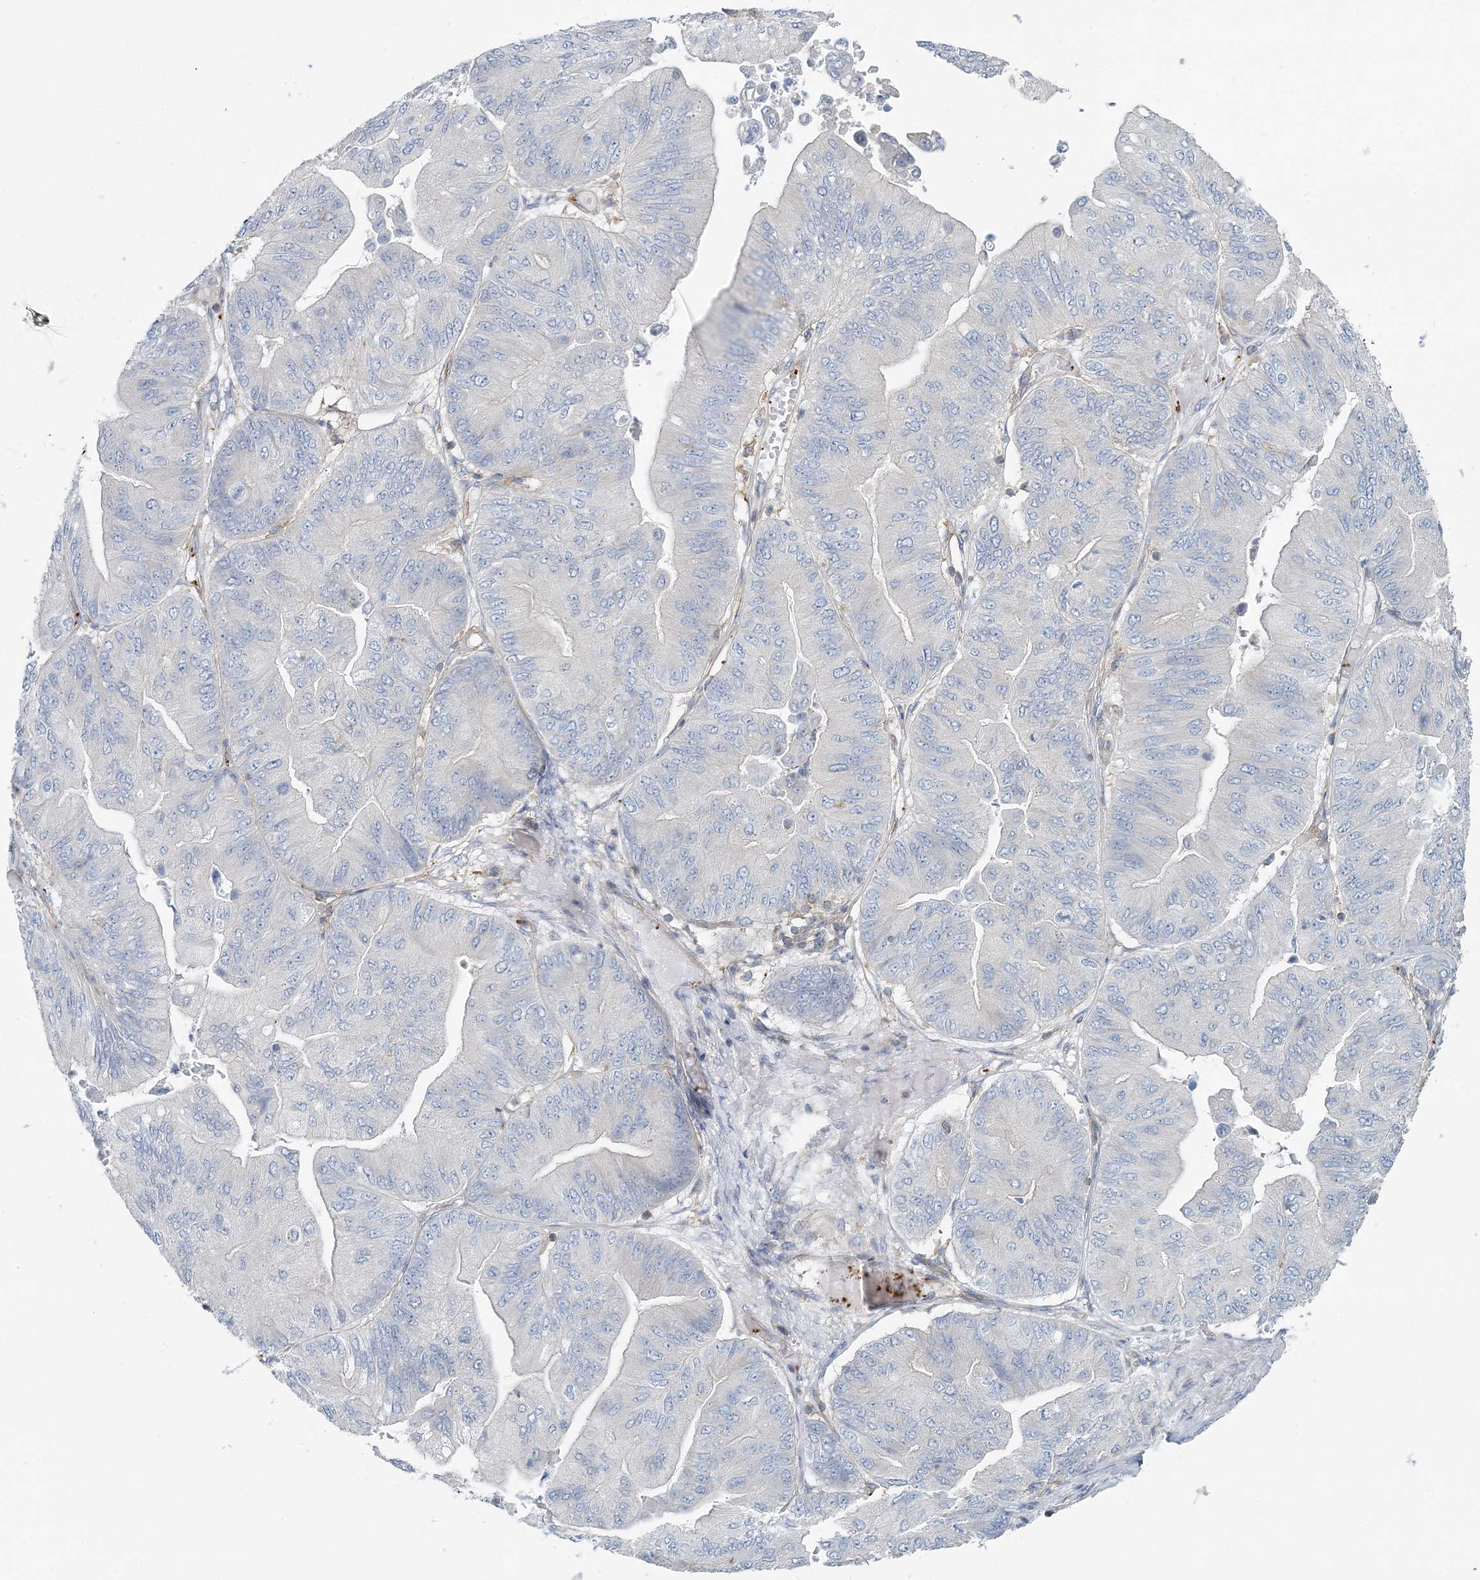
{"staining": {"intensity": "negative", "quantity": "none", "location": "none"}, "tissue": "ovarian cancer", "cell_type": "Tumor cells", "image_type": "cancer", "snomed": [{"axis": "morphology", "description": "Cystadenocarcinoma, mucinous, NOS"}, {"axis": "topography", "description": "Ovary"}], "caption": "Ovarian cancer stained for a protein using IHC displays no staining tumor cells.", "gene": "CUEDC2", "patient": {"sex": "female", "age": 61}}